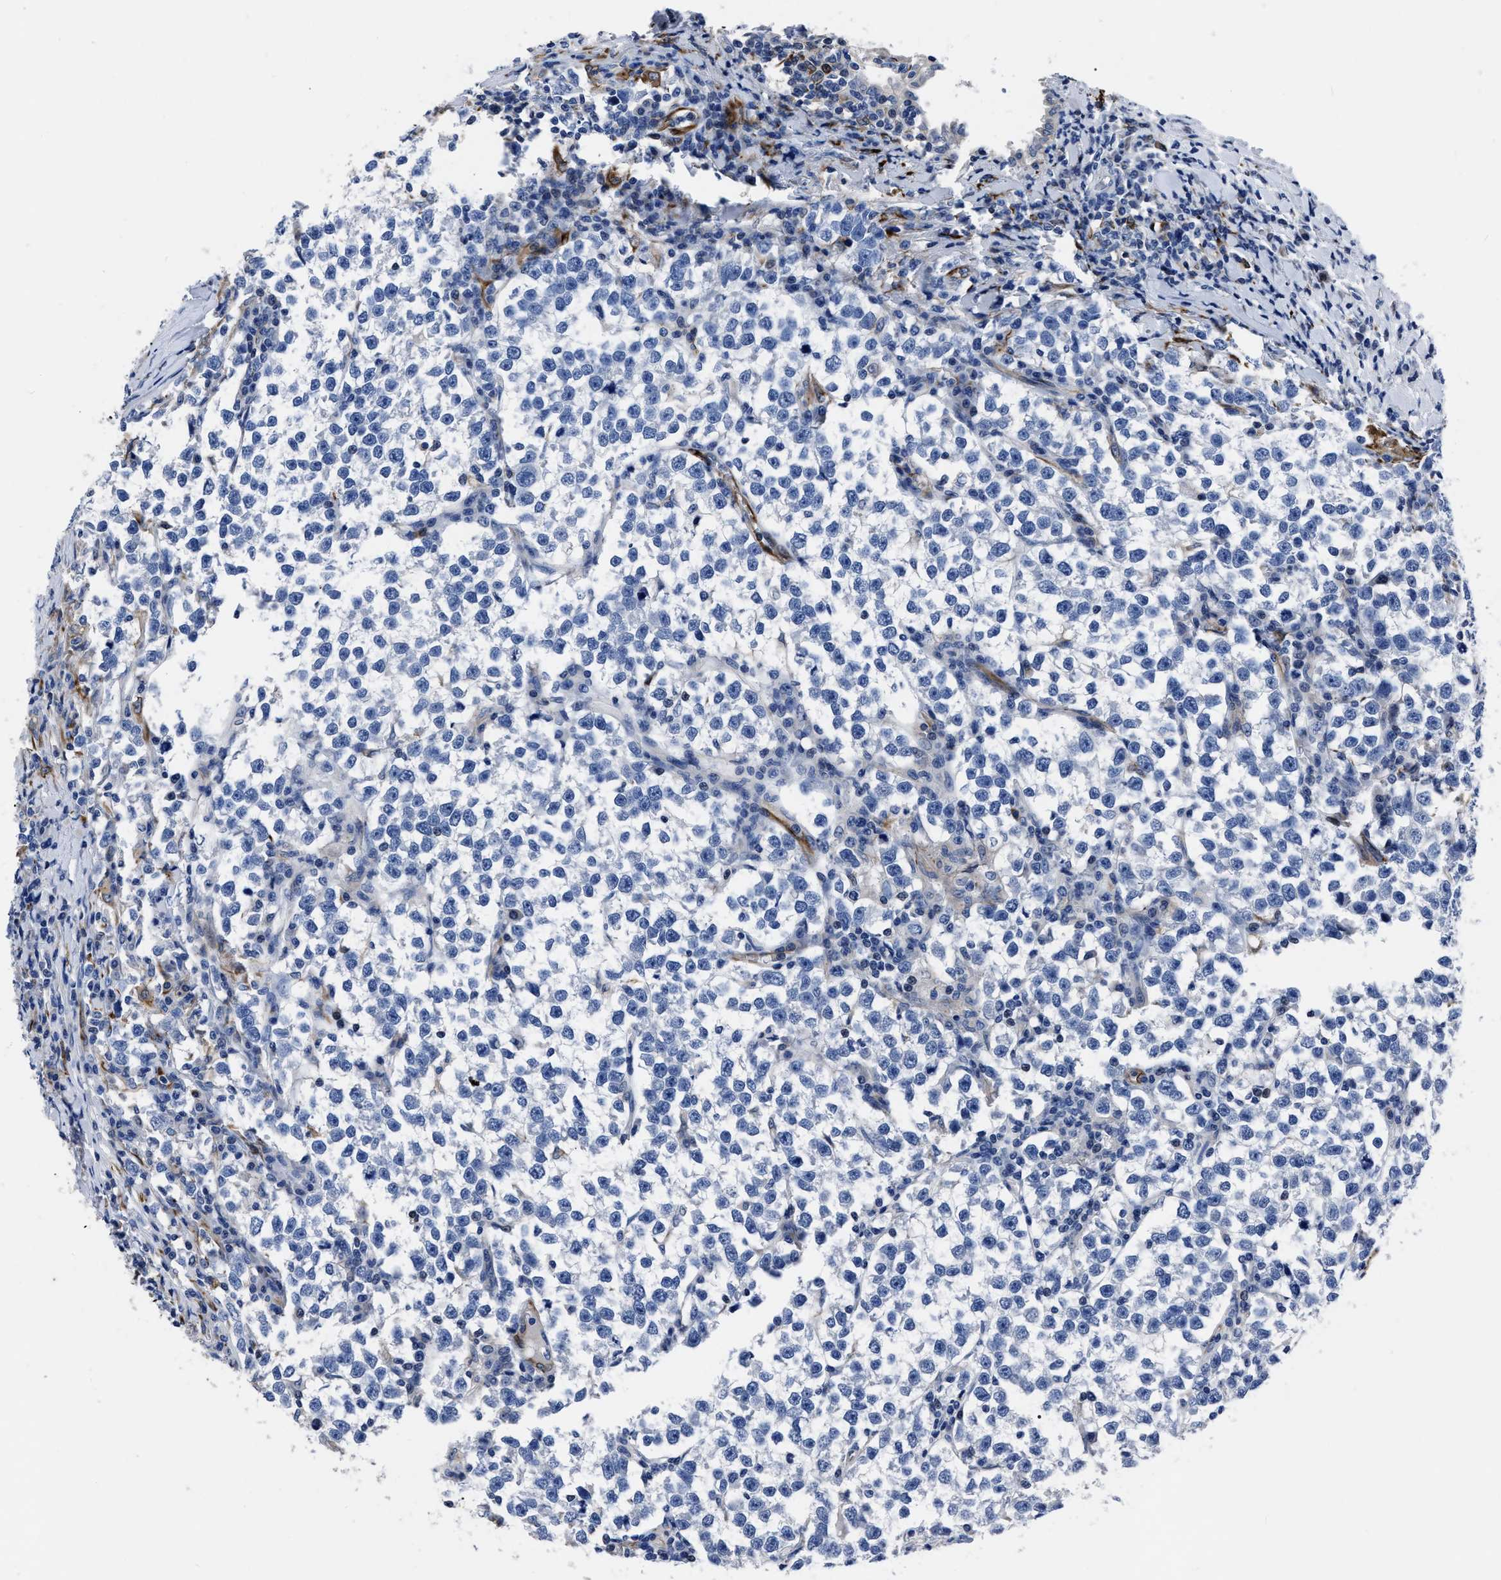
{"staining": {"intensity": "negative", "quantity": "none", "location": "none"}, "tissue": "testis cancer", "cell_type": "Tumor cells", "image_type": "cancer", "snomed": [{"axis": "morphology", "description": "Normal tissue, NOS"}, {"axis": "morphology", "description": "Seminoma, NOS"}, {"axis": "topography", "description": "Testis"}], "caption": "This is an immunohistochemistry (IHC) micrograph of seminoma (testis). There is no expression in tumor cells.", "gene": "OR10G3", "patient": {"sex": "male", "age": 43}}